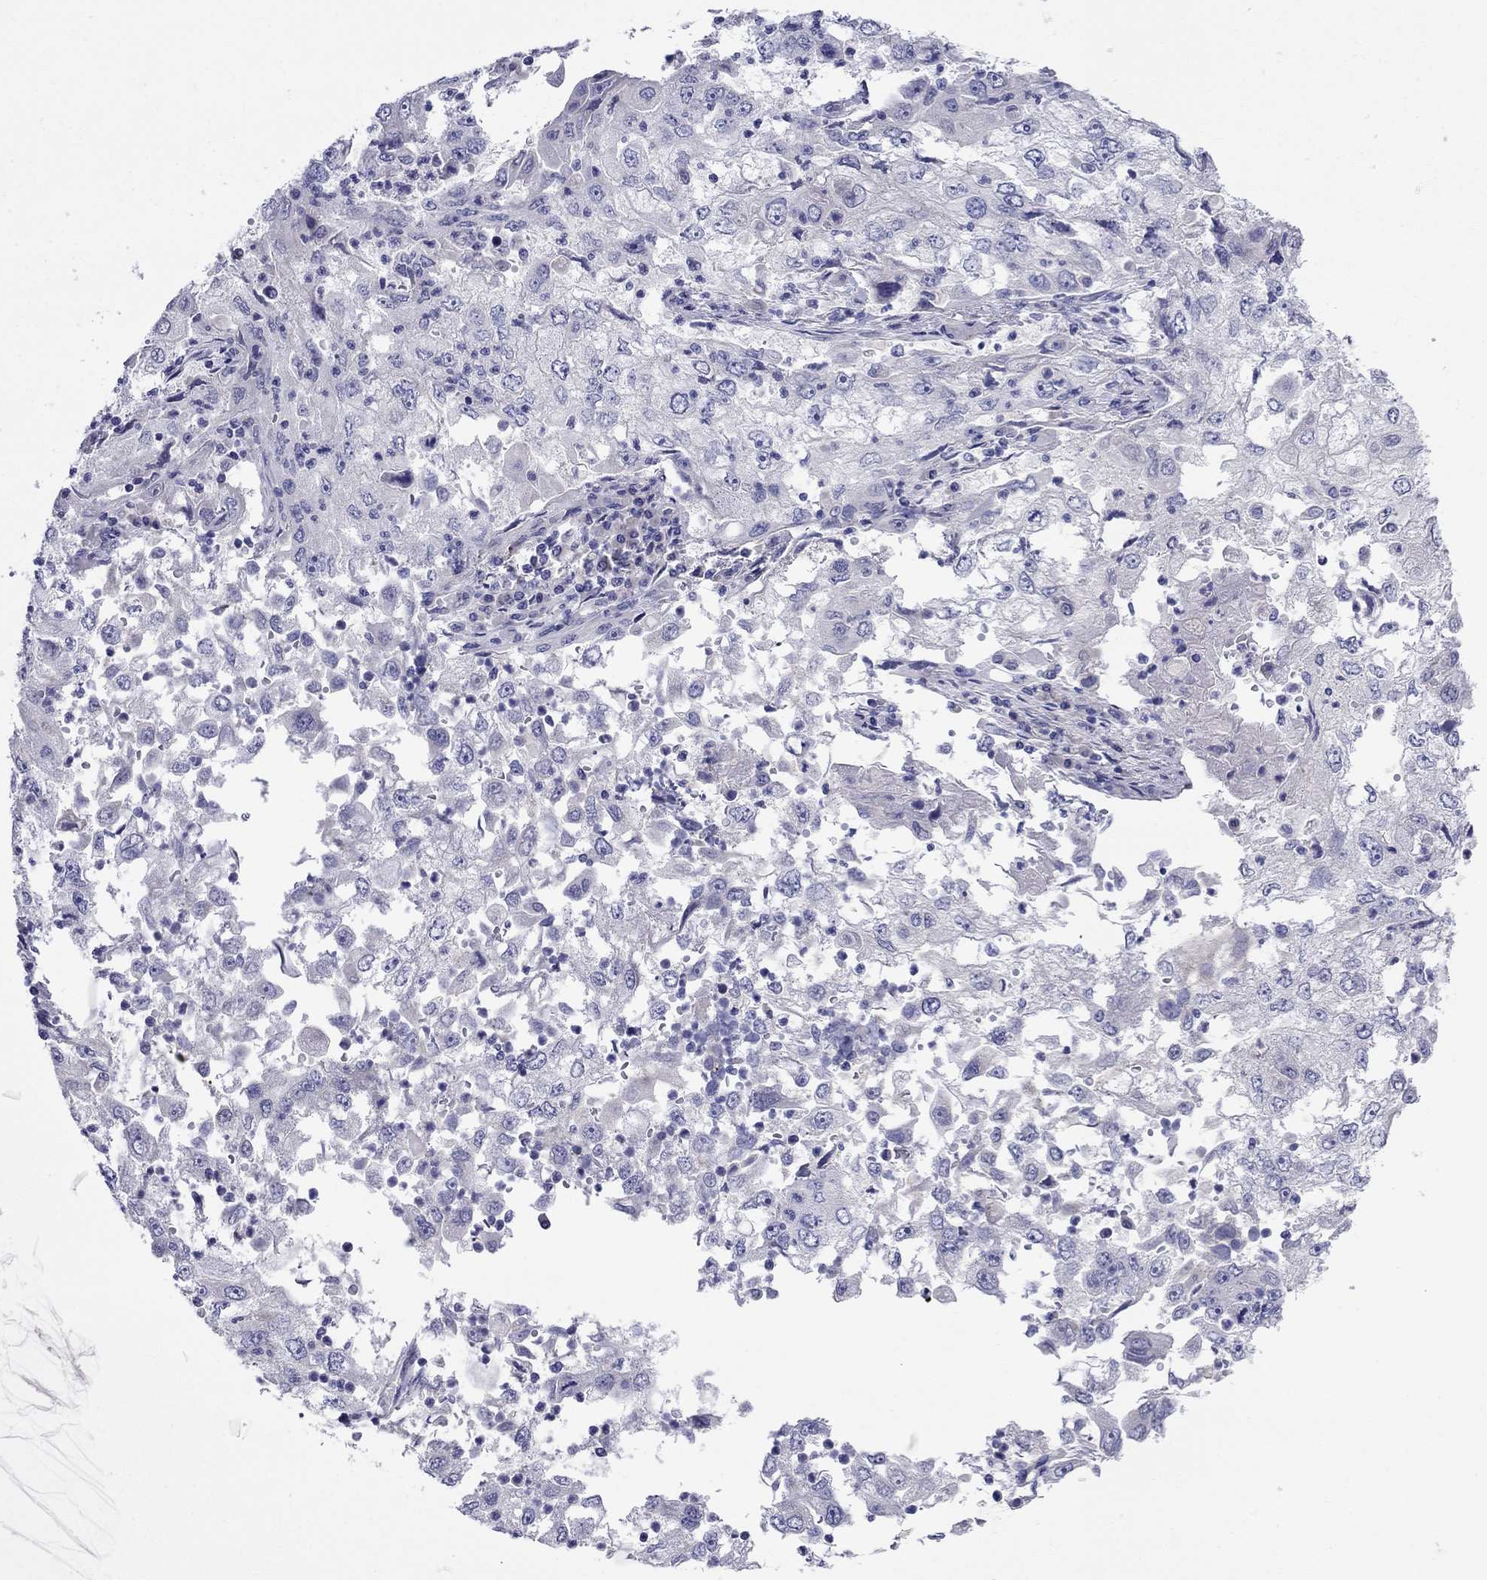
{"staining": {"intensity": "negative", "quantity": "none", "location": "none"}, "tissue": "cervical cancer", "cell_type": "Tumor cells", "image_type": "cancer", "snomed": [{"axis": "morphology", "description": "Squamous cell carcinoma, NOS"}, {"axis": "topography", "description": "Cervix"}], "caption": "Histopathology image shows no significant protein positivity in tumor cells of cervical cancer (squamous cell carcinoma).", "gene": "MGAT4C", "patient": {"sex": "female", "age": 36}}